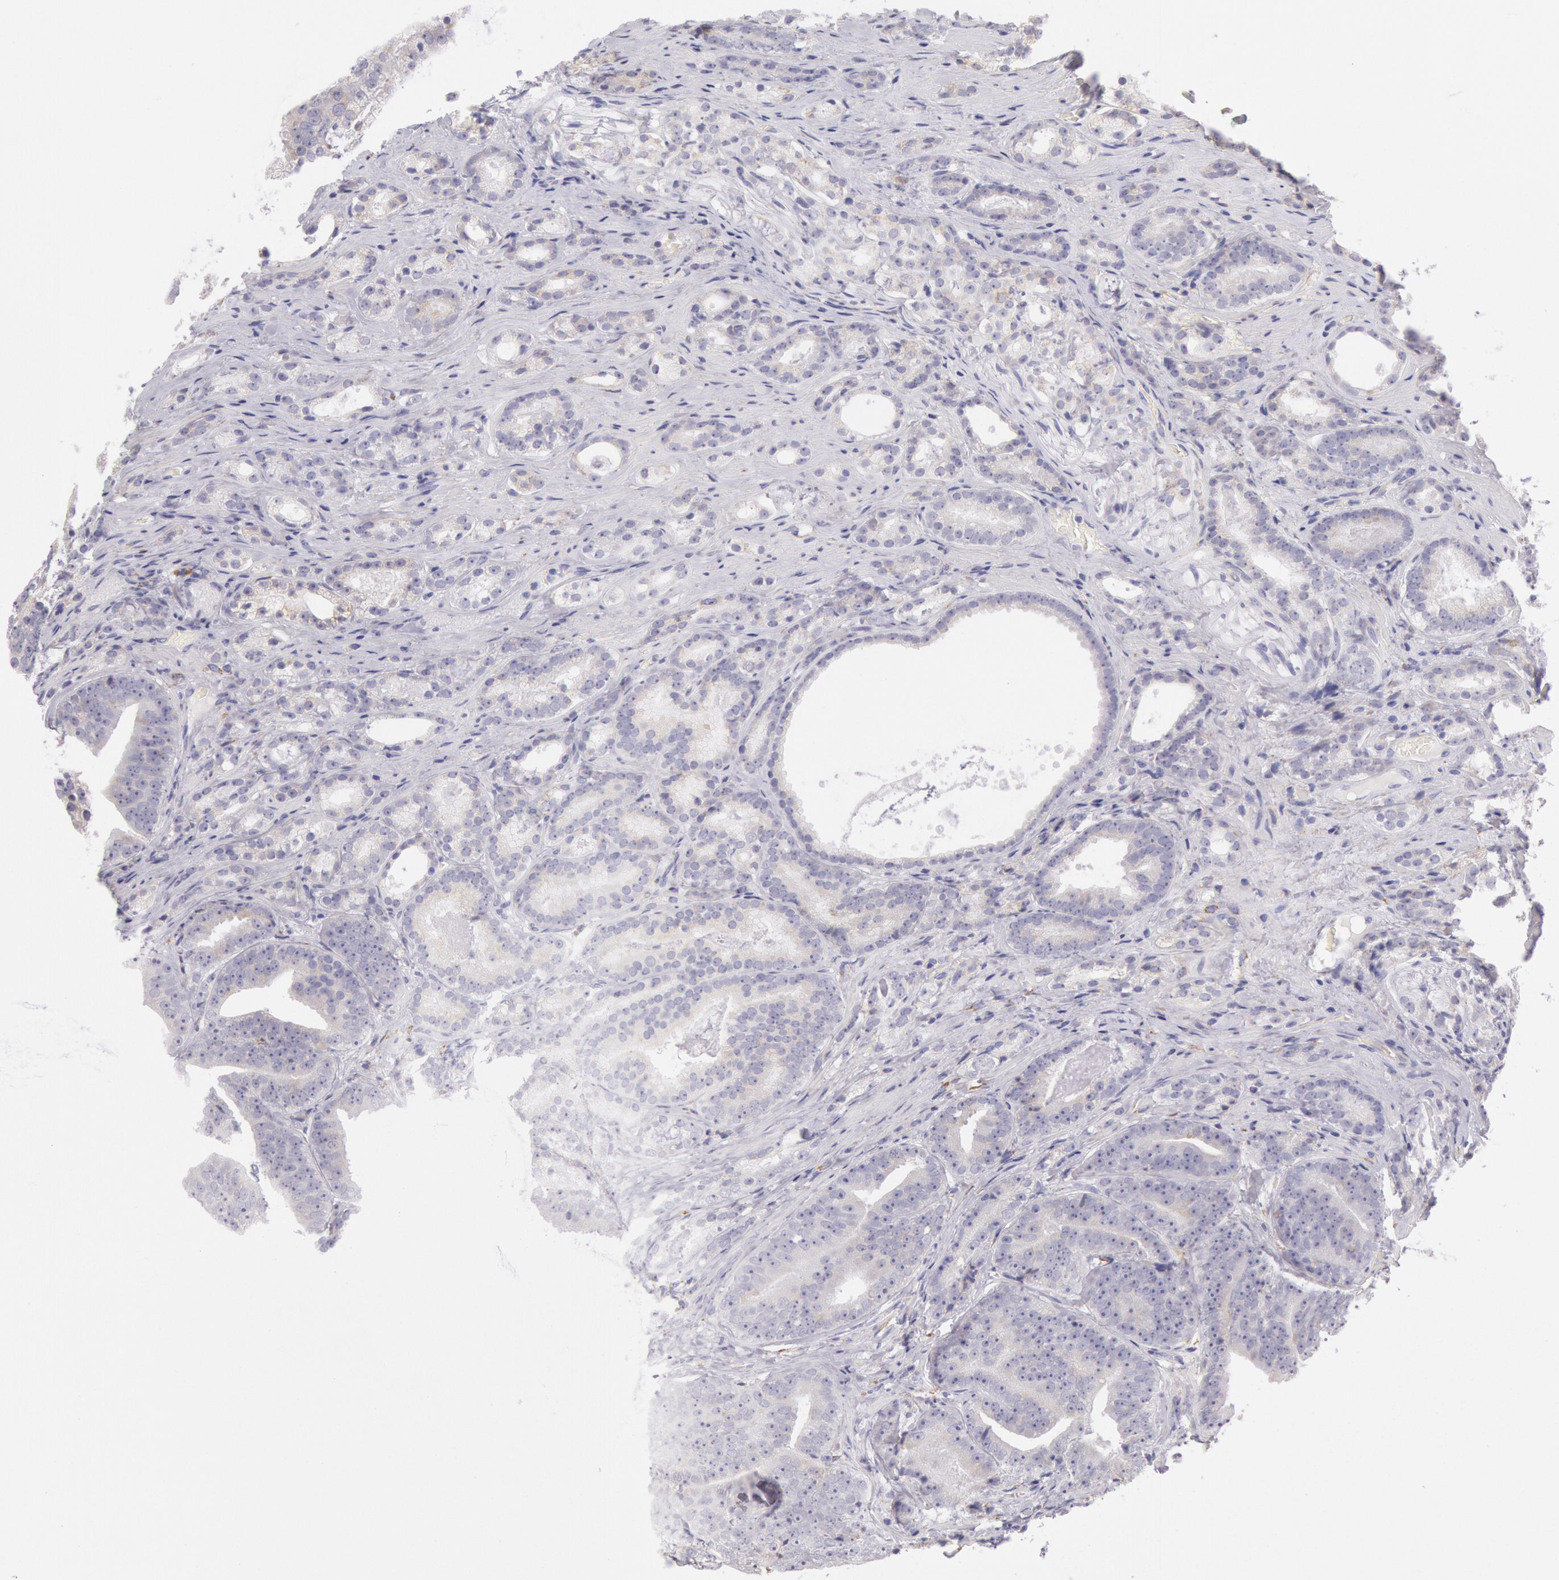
{"staining": {"intensity": "weak", "quantity": "<25%", "location": "cytoplasmic/membranous"}, "tissue": "prostate cancer", "cell_type": "Tumor cells", "image_type": "cancer", "snomed": [{"axis": "morphology", "description": "Adenocarcinoma, Medium grade"}, {"axis": "topography", "description": "Prostate"}], "caption": "A high-resolution histopathology image shows immunohistochemistry (IHC) staining of prostate adenocarcinoma (medium-grade), which demonstrates no significant positivity in tumor cells.", "gene": "CIDEB", "patient": {"sex": "male", "age": 65}}